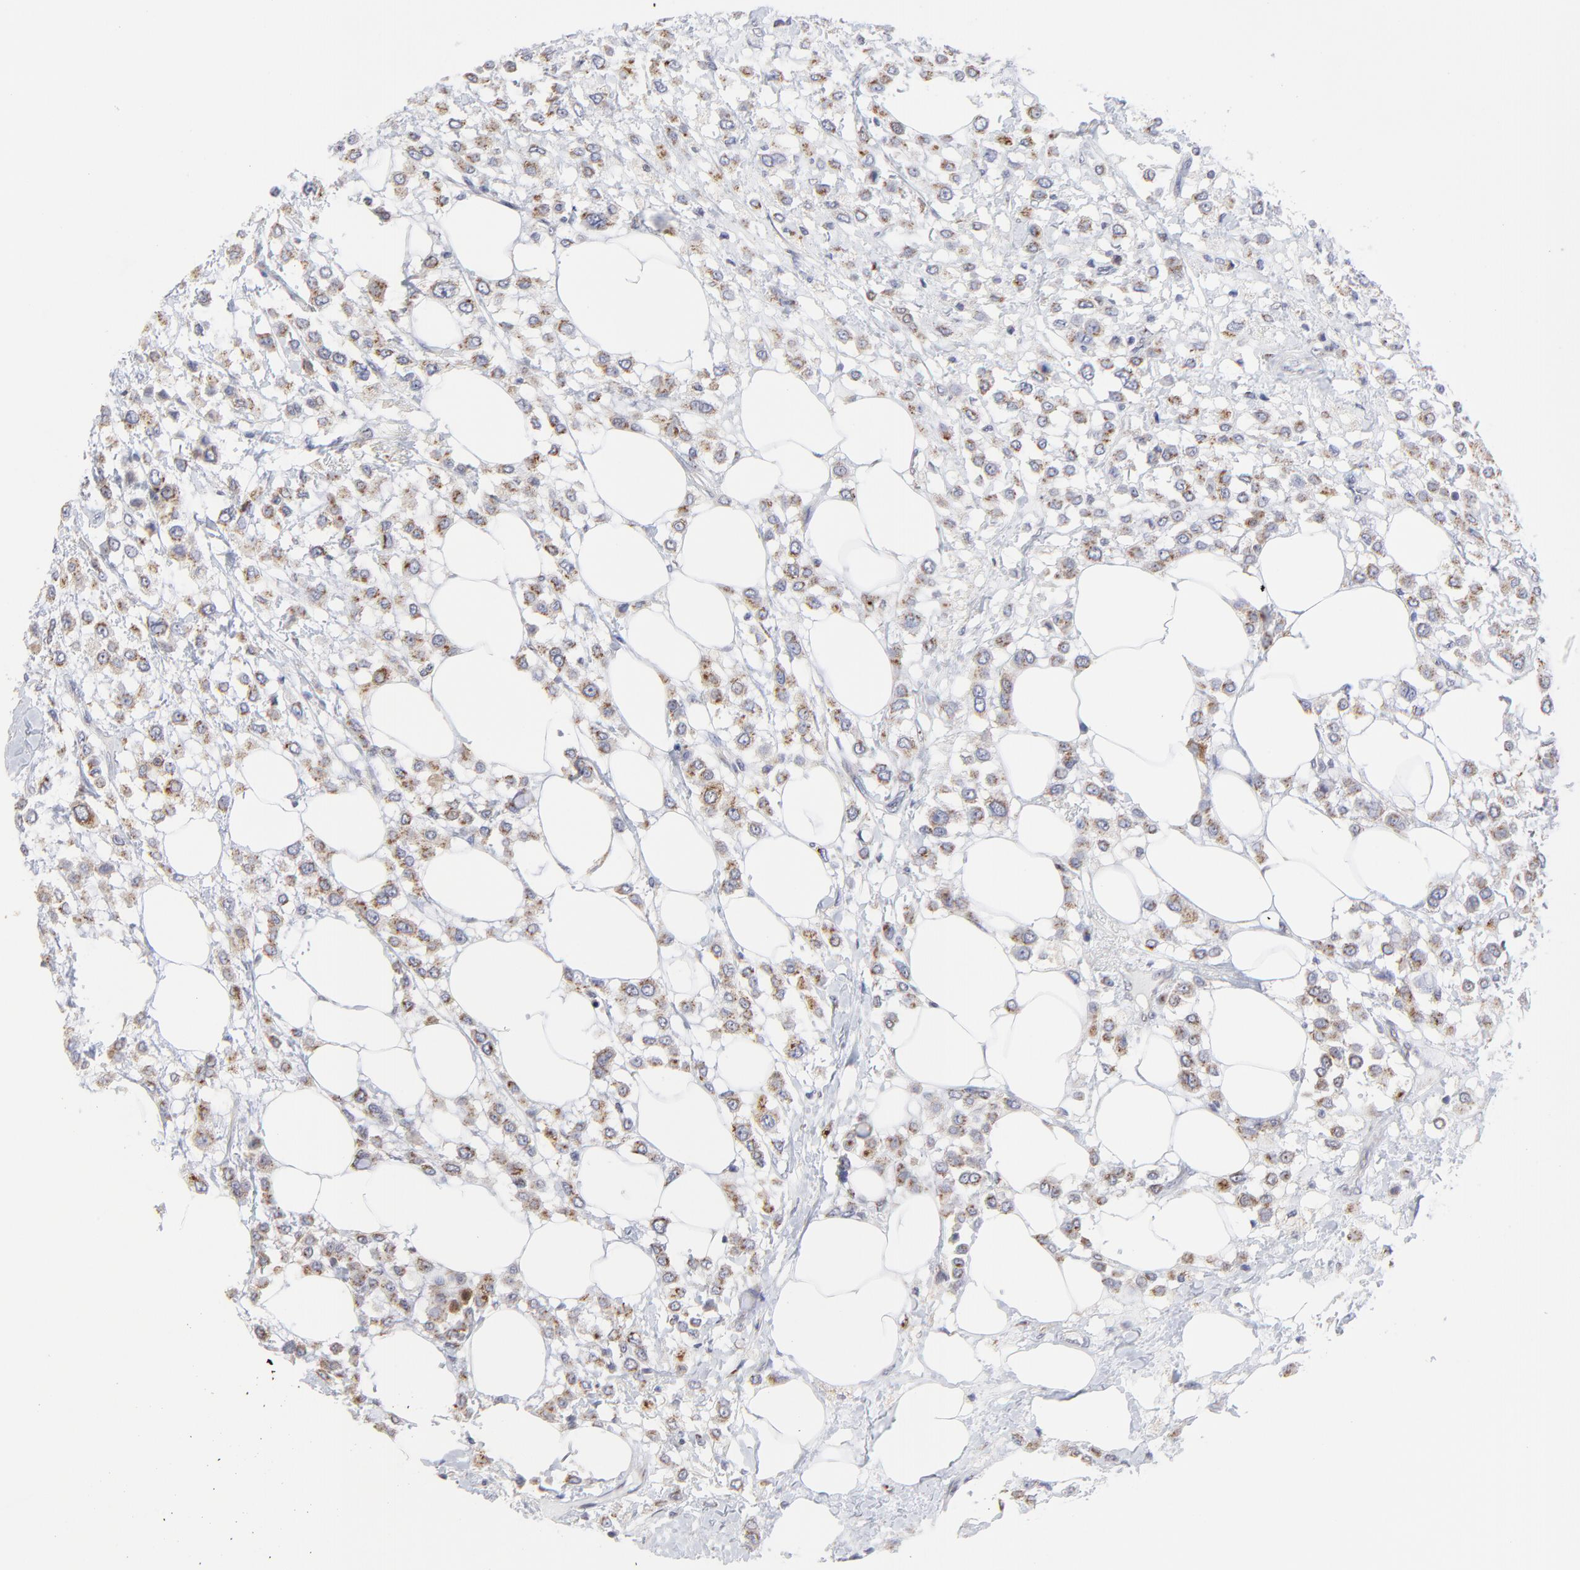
{"staining": {"intensity": "weak", "quantity": "25%-75%", "location": "cytoplasmic/membranous"}, "tissue": "breast cancer", "cell_type": "Tumor cells", "image_type": "cancer", "snomed": [{"axis": "morphology", "description": "Lobular carcinoma"}, {"axis": "topography", "description": "Breast"}], "caption": "Weak cytoplasmic/membranous positivity for a protein is identified in approximately 25%-75% of tumor cells of breast lobular carcinoma using IHC.", "gene": "NCAPH", "patient": {"sex": "female", "age": 85}}